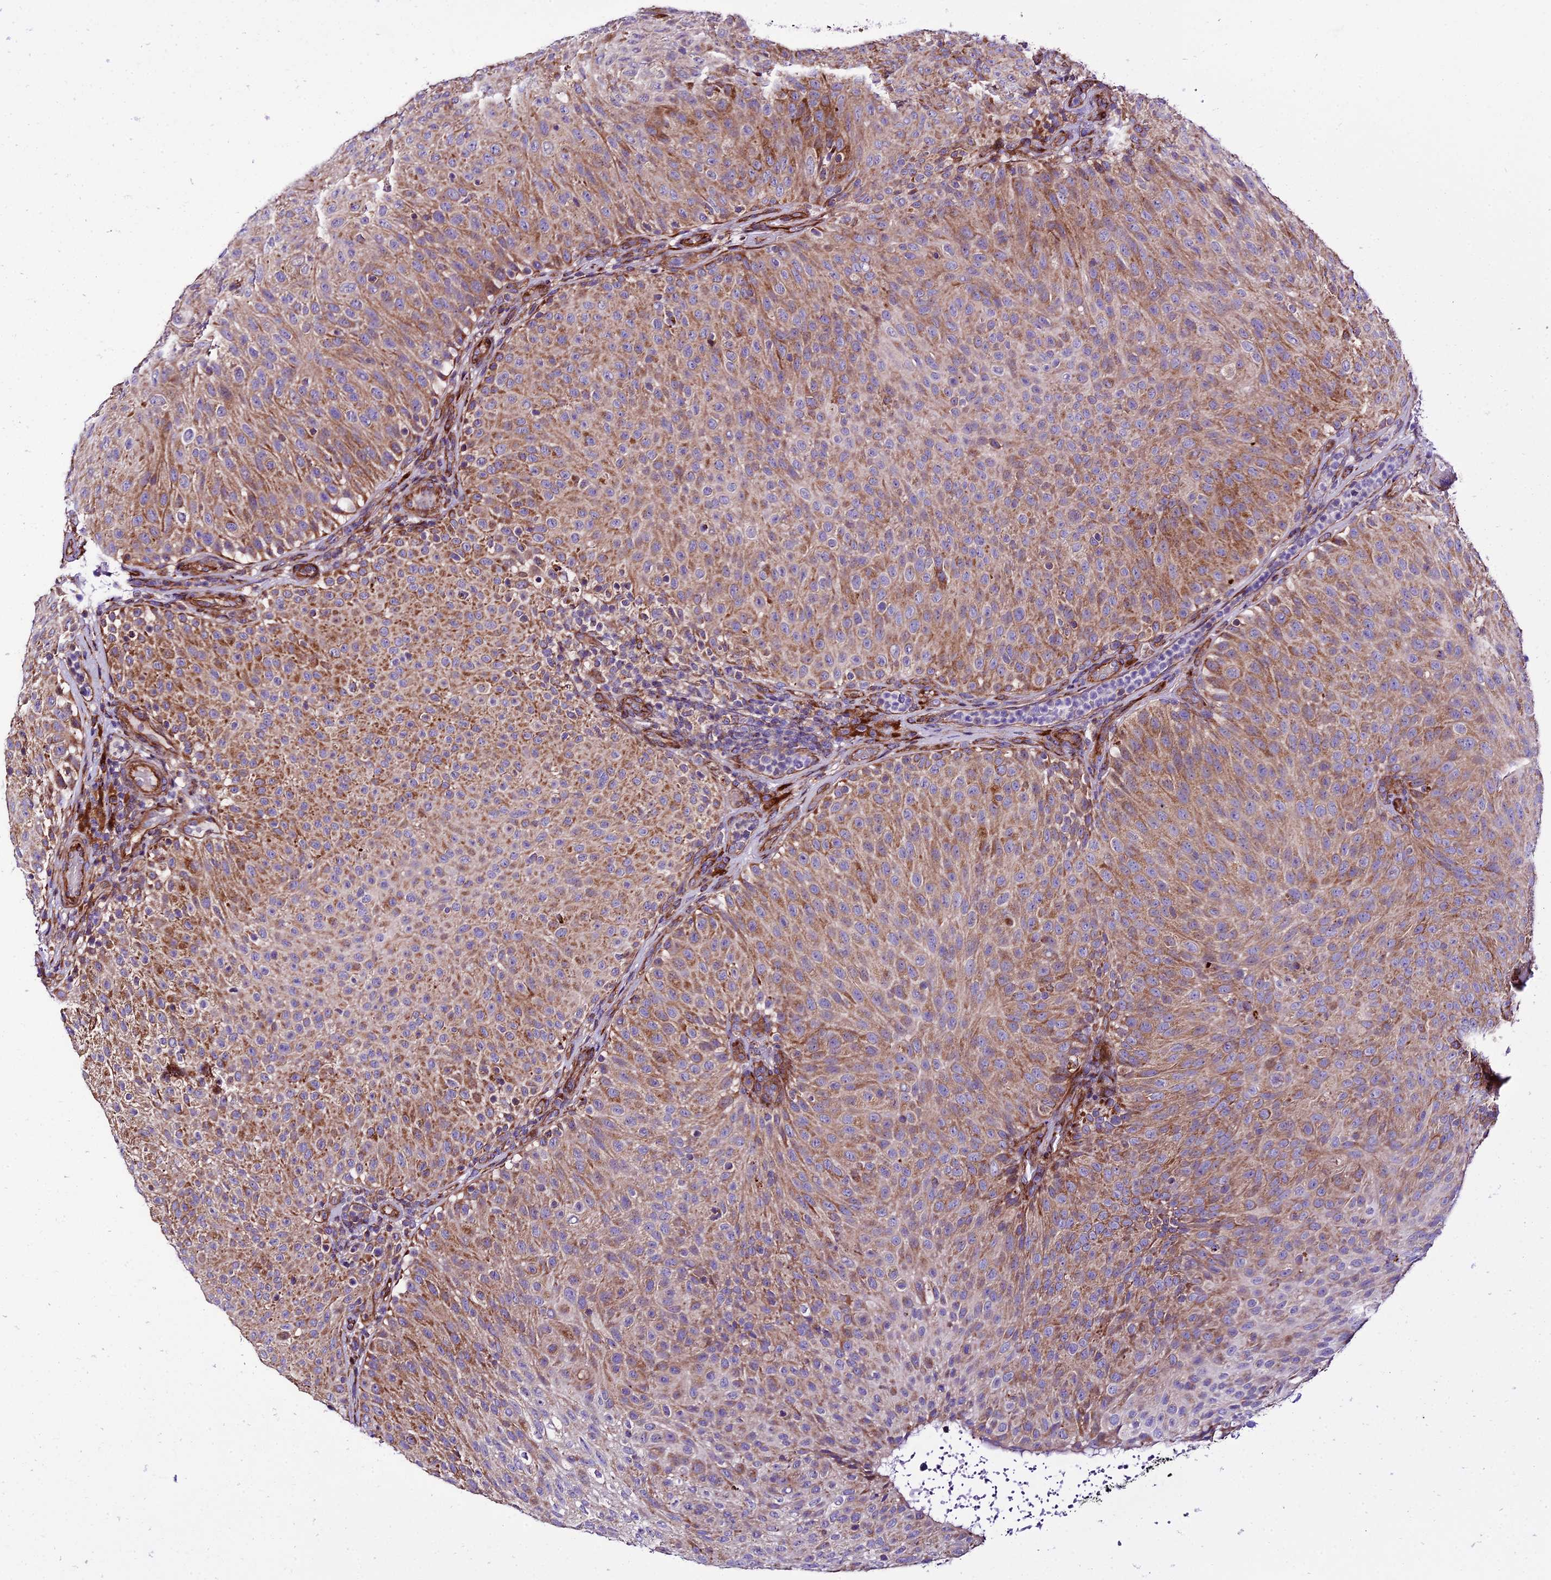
{"staining": {"intensity": "moderate", "quantity": ">75%", "location": "cytoplasmic/membranous"}, "tissue": "urothelial cancer", "cell_type": "Tumor cells", "image_type": "cancer", "snomed": [{"axis": "morphology", "description": "Urothelial carcinoma, Low grade"}, {"axis": "topography", "description": "Urinary bladder"}], "caption": "Immunohistochemistry staining of low-grade urothelial carcinoma, which shows medium levels of moderate cytoplasmic/membranous expression in about >75% of tumor cells indicating moderate cytoplasmic/membranous protein staining. The staining was performed using DAB (3,3'-diaminobenzidine) (brown) for protein detection and nuclei were counterstained in hematoxylin (blue).", "gene": "VPS13C", "patient": {"sex": "male", "age": 78}}